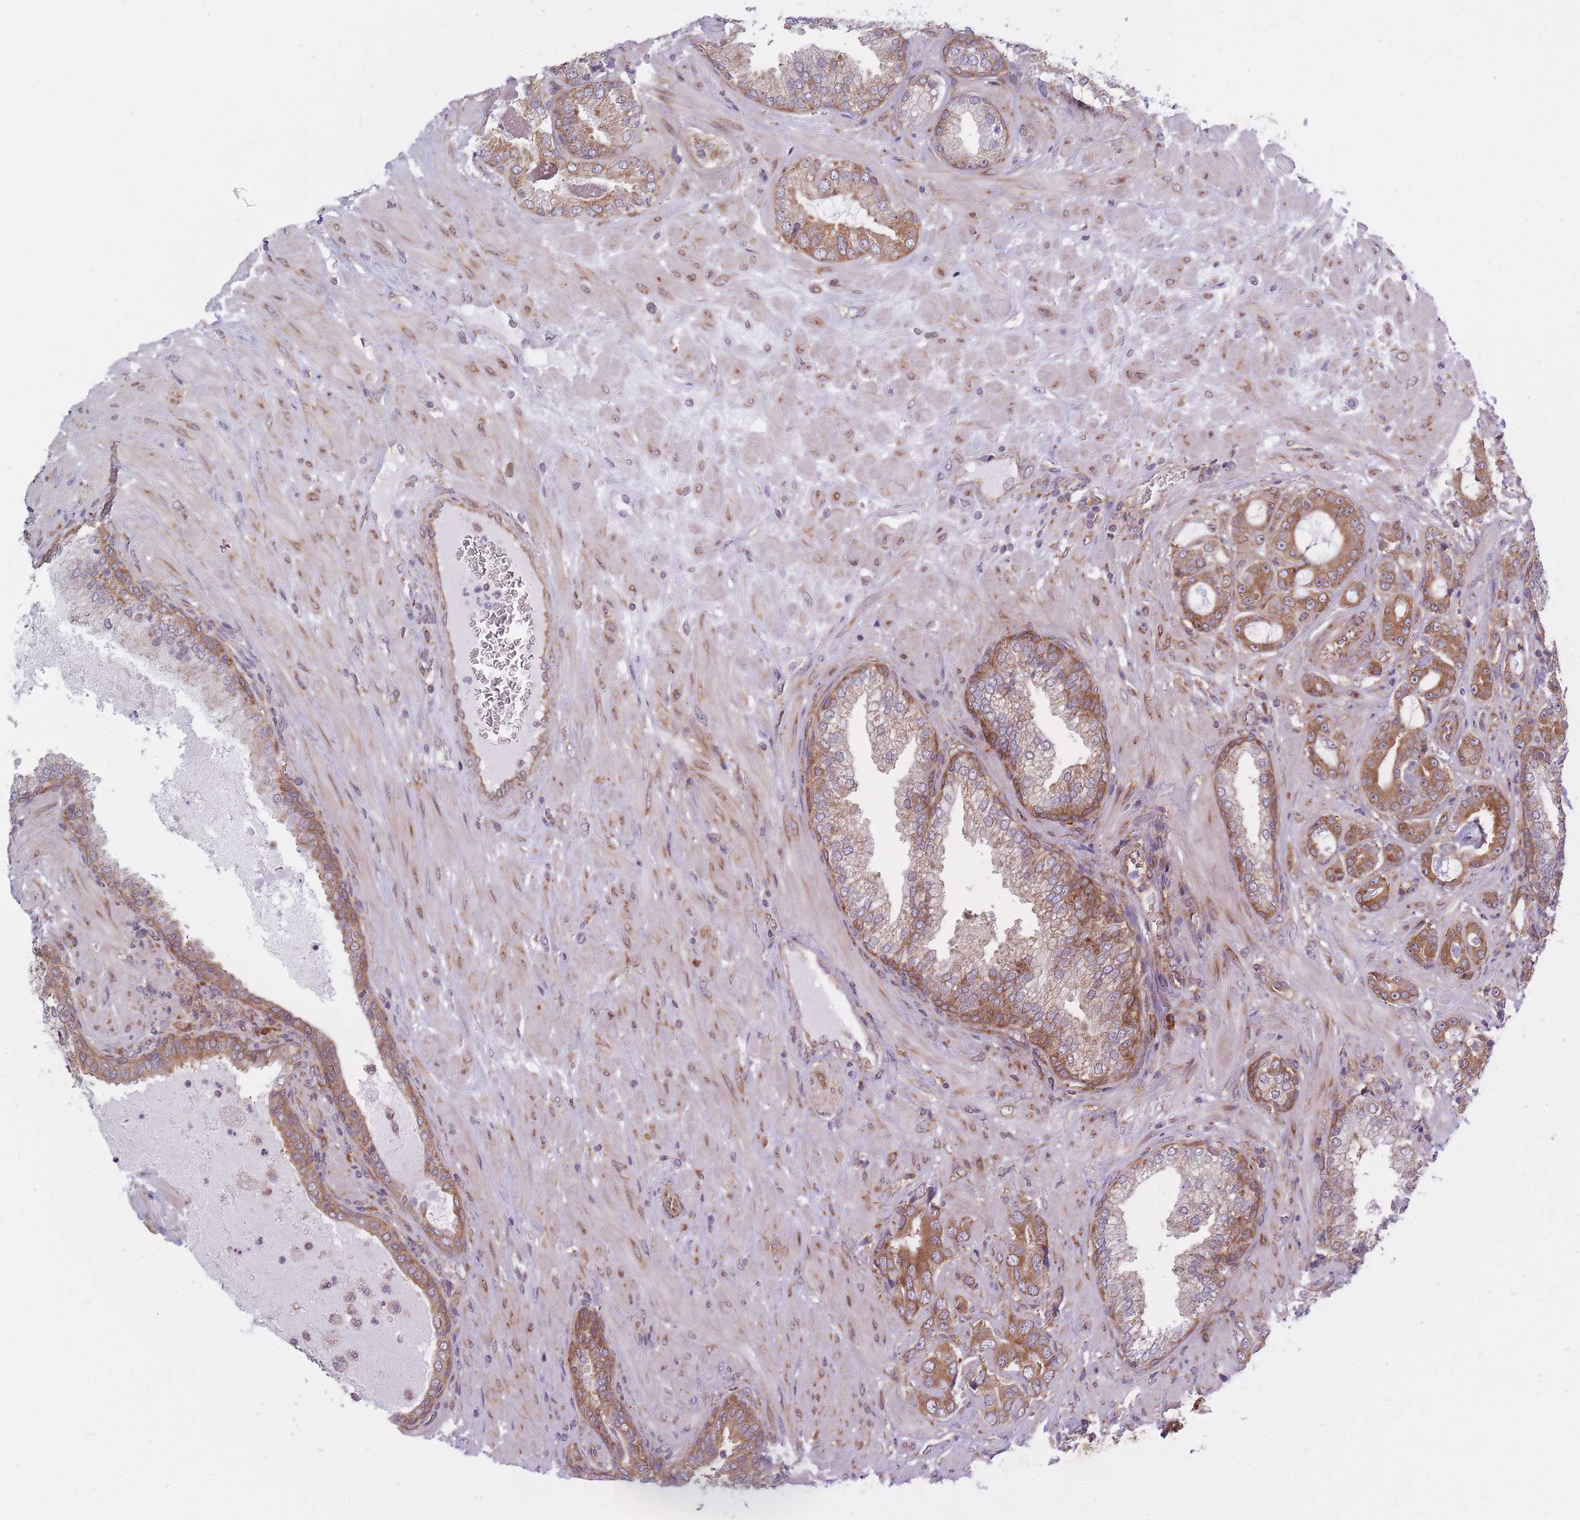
{"staining": {"intensity": "moderate", "quantity": ">75%", "location": "cytoplasmic/membranous"}, "tissue": "prostate cancer", "cell_type": "Tumor cells", "image_type": "cancer", "snomed": [{"axis": "morphology", "description": "Adenocarcinoma, High grade"}, {"axis": "topography", "description": "Prostate"}], "caption": "Human high-grade adenocarcinoma (prostate) stained for a protein (brown) demonstrates moderate cytoplasmic/membranous positive expression in approximately >75% of tumor cells.", "gene": "CCDC124", "patient": {"sex": "male", "age": 55}}